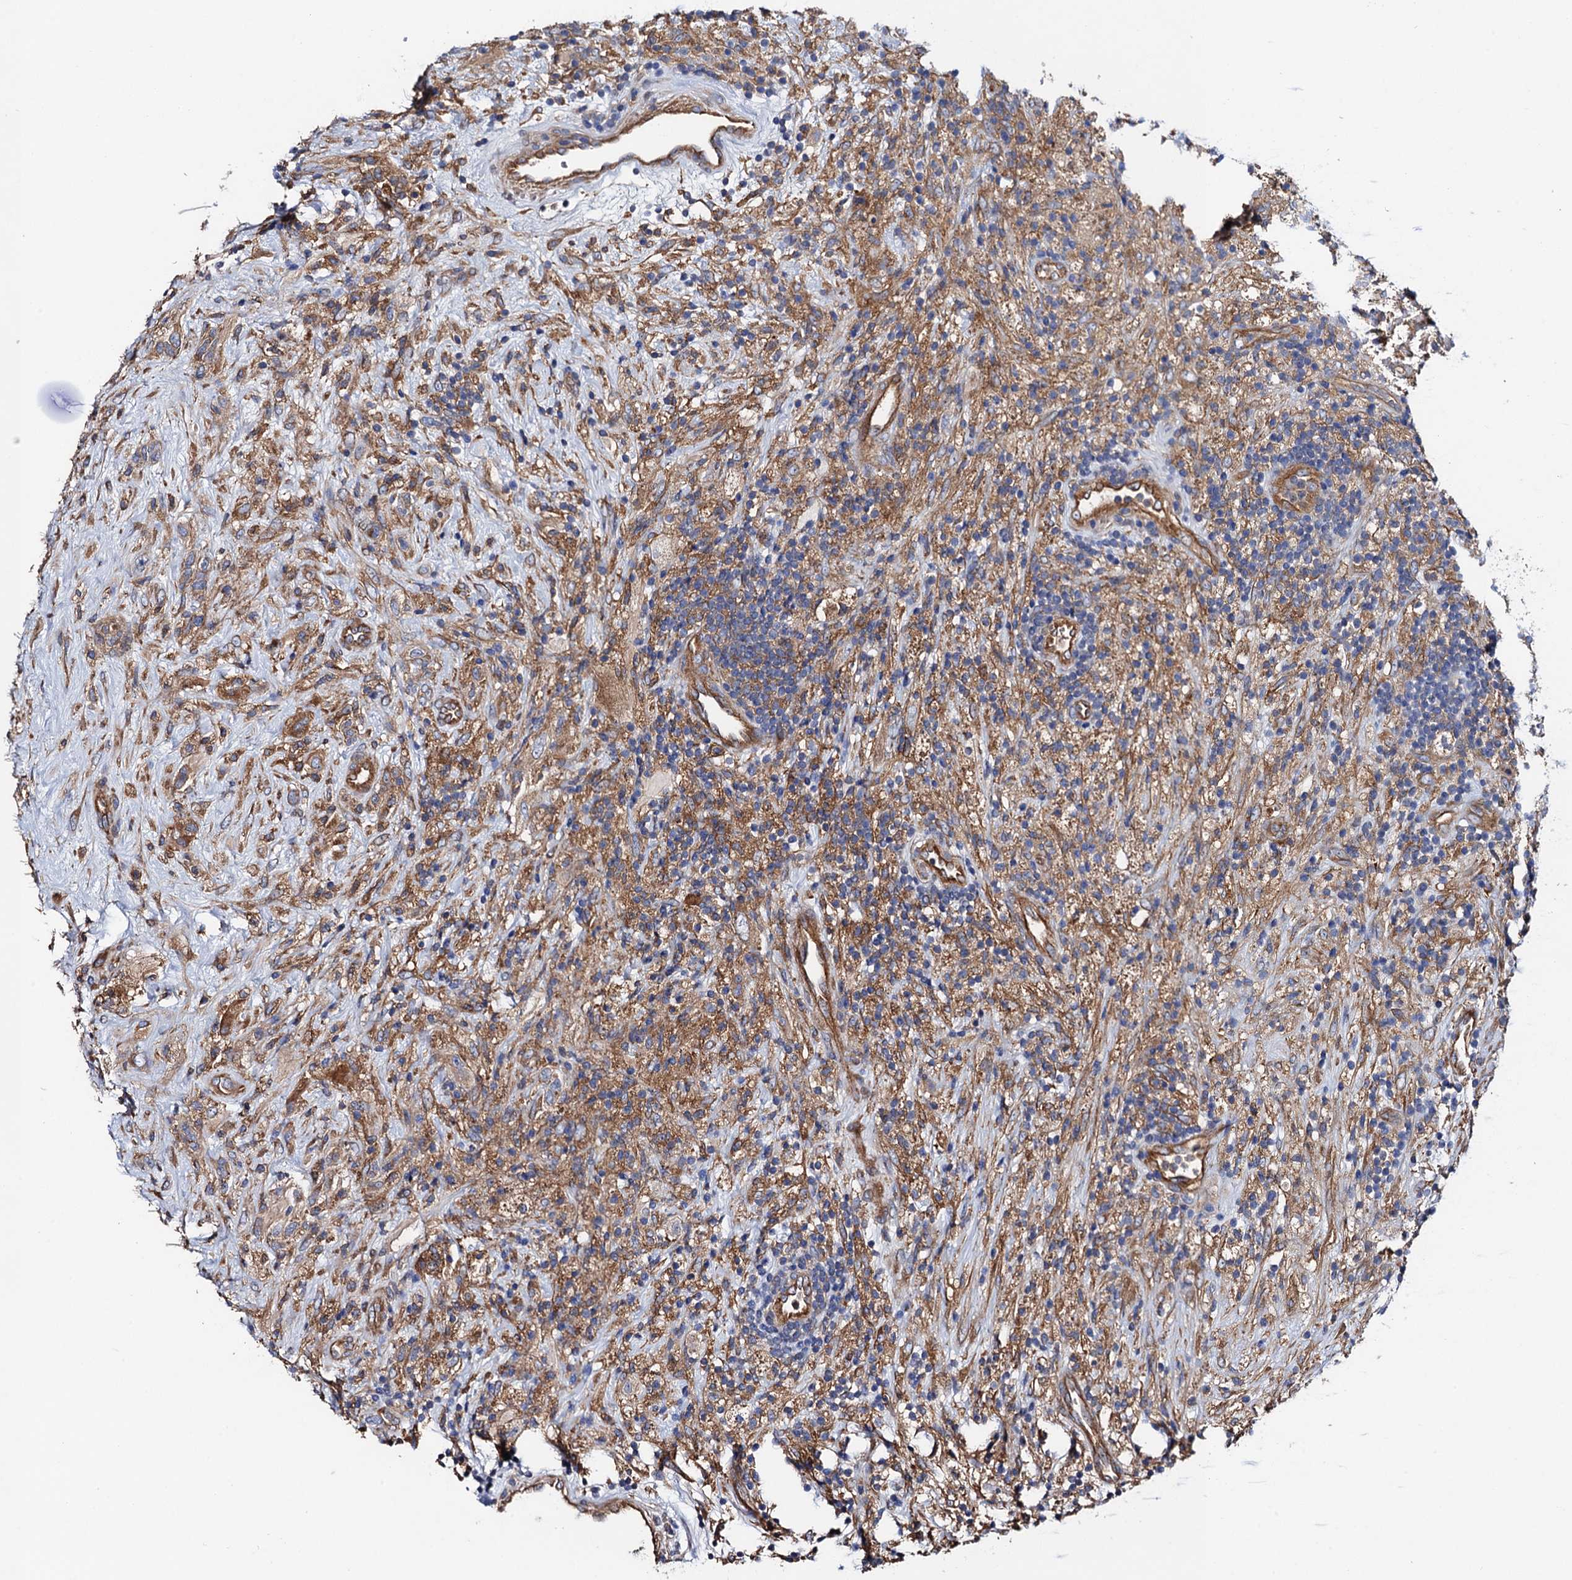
{"staining": {"intensity": "moderate", "quantity": ">75%", "location": "cytoplasmic/membranous"}, "tissue": "glioma", "cell_type": "Tumor cells", "image_type": "cancer", "snomed": [{"axis": "morphology", "description": "Glioma, malignant, High grade"}, {"axis": "topography", "description": "Brain"}], "caption": "This photomicrograph displays glioma stained with immunohistochemistry (IHC) to label a protein in brown. The cytoplasmic/membranous of tumor cells show moderate positivity for the protein. Nuclei are counter-stained blue.", "gene": "MRPL48", "patient": {"sex": "male", "age": 69}}